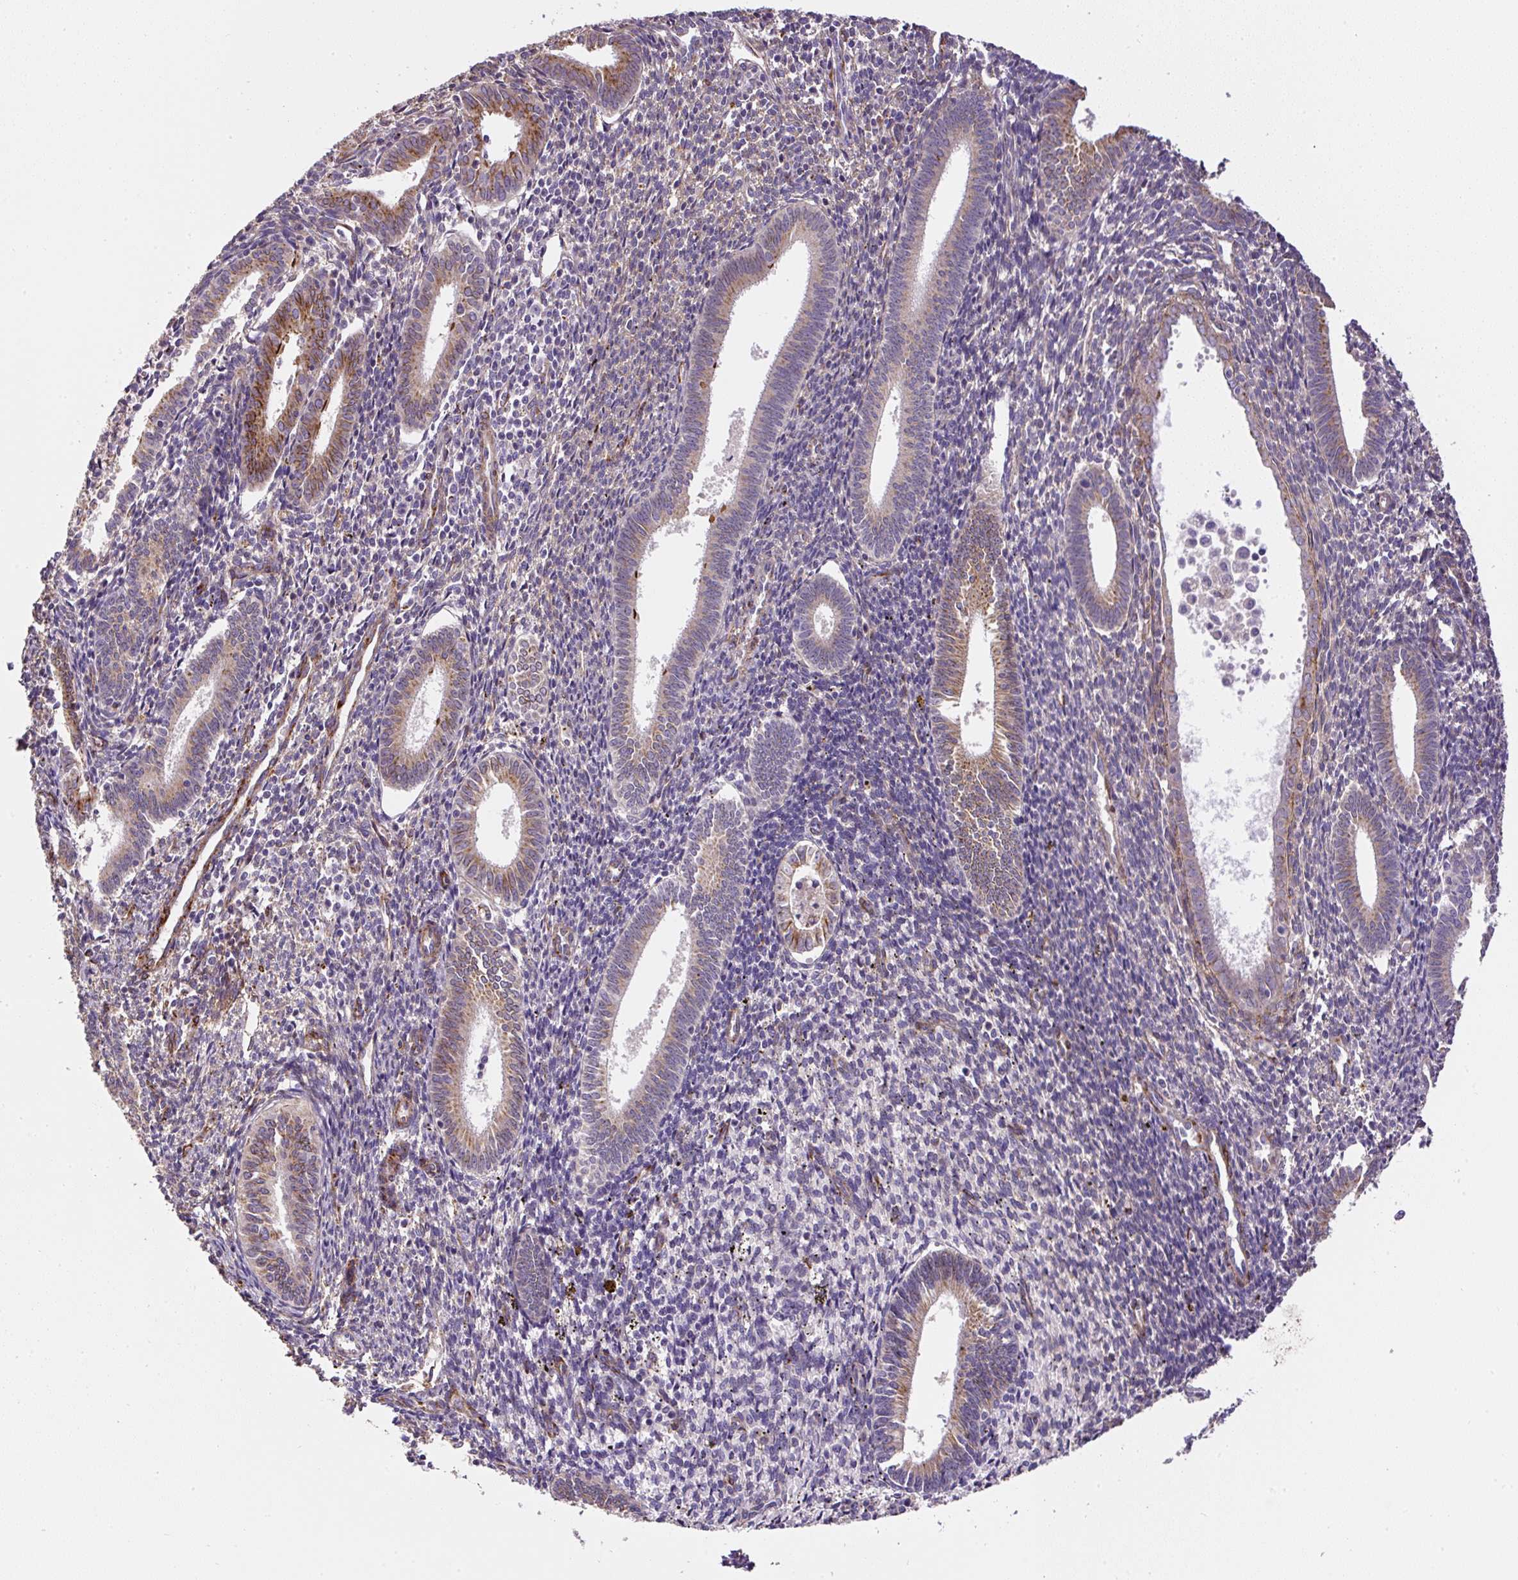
{"staining": {"intensity": "weak", "quantity": "25%-75%", "location": "cytoplasmic/membranous"}, "tissue": "endometrium", "cell_type": "Cells in endometrial stroma", "image_type": "normal", "snomed": [{"axis": "morphology", "description": "Normal tissue, NOS"}, {"axis": "topography", "description": "Endometrium"}], "caption": "Normal endometrium demonstrates weak cytoplasmic/membranous staining in approximately 25%-75% of cells in endometrial stroma, visualized by immunohistochemistry. (Brightfield microscopy of DAB IHC at high magnification).", "gene": "RNF170", "patient": {"sex": "female", "age": 41}}